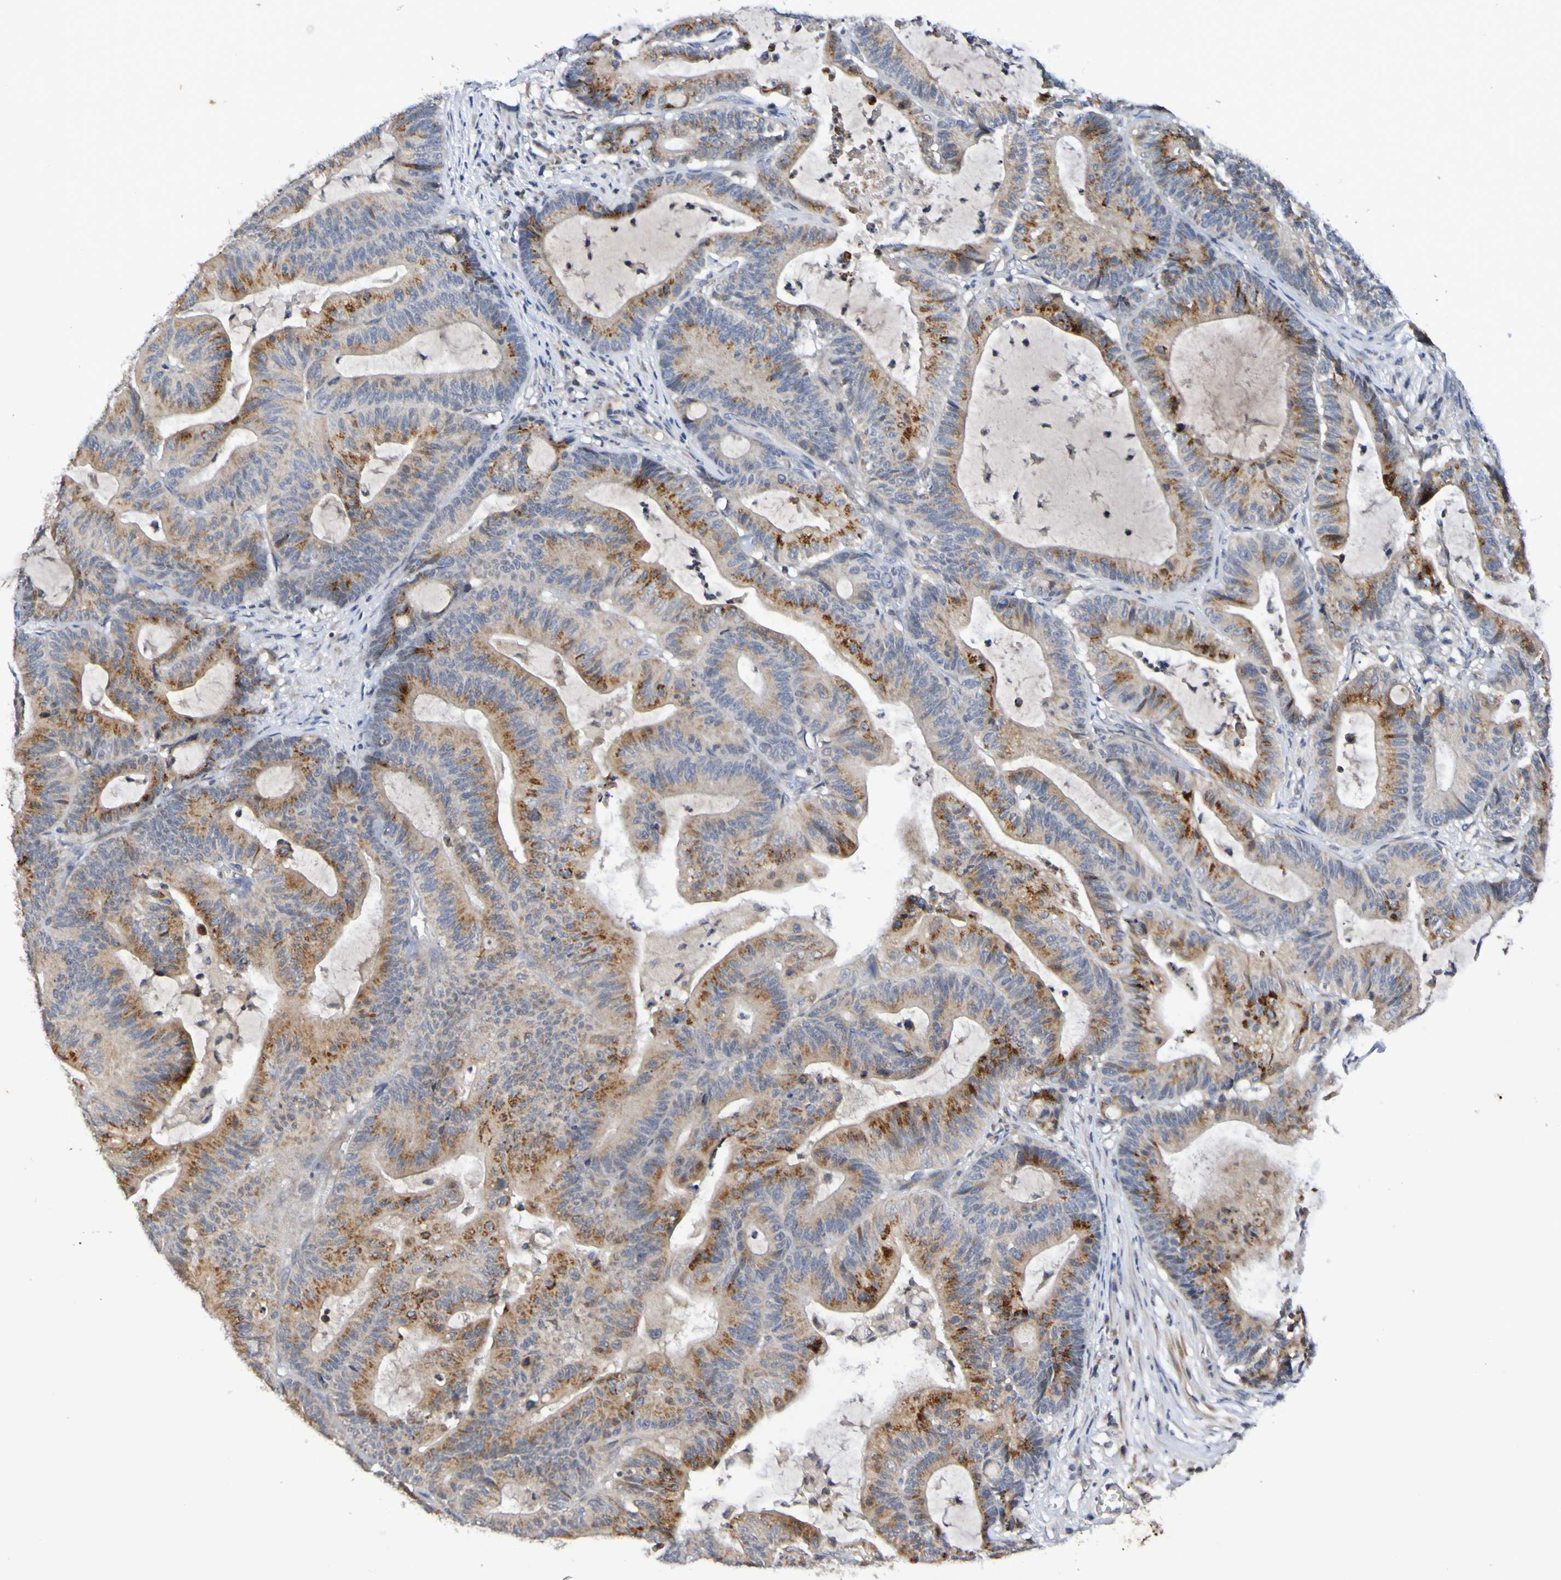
{"staining": {"intensity": "strong", "quantity": "25%-75%", "location": "cytoplasmic/membranous"}, "tissue": "colorectal cancer", "cell_type": "Tumor cells", "image_type": "cancer", "snomed": [{"axis": "morphology", "description": "Adenocarcinoma, NOS"}, {"axis": "topography", "description": "Colon"}], "caption": "Immunohistochemical staining of colorectal cancer shows high levels of strong cytoplasmic/membranous positivity in approximately 25%-75% of tumor cells.", "gene": "PTP4A2", "patient": {"sex": "female", "age": 84}}